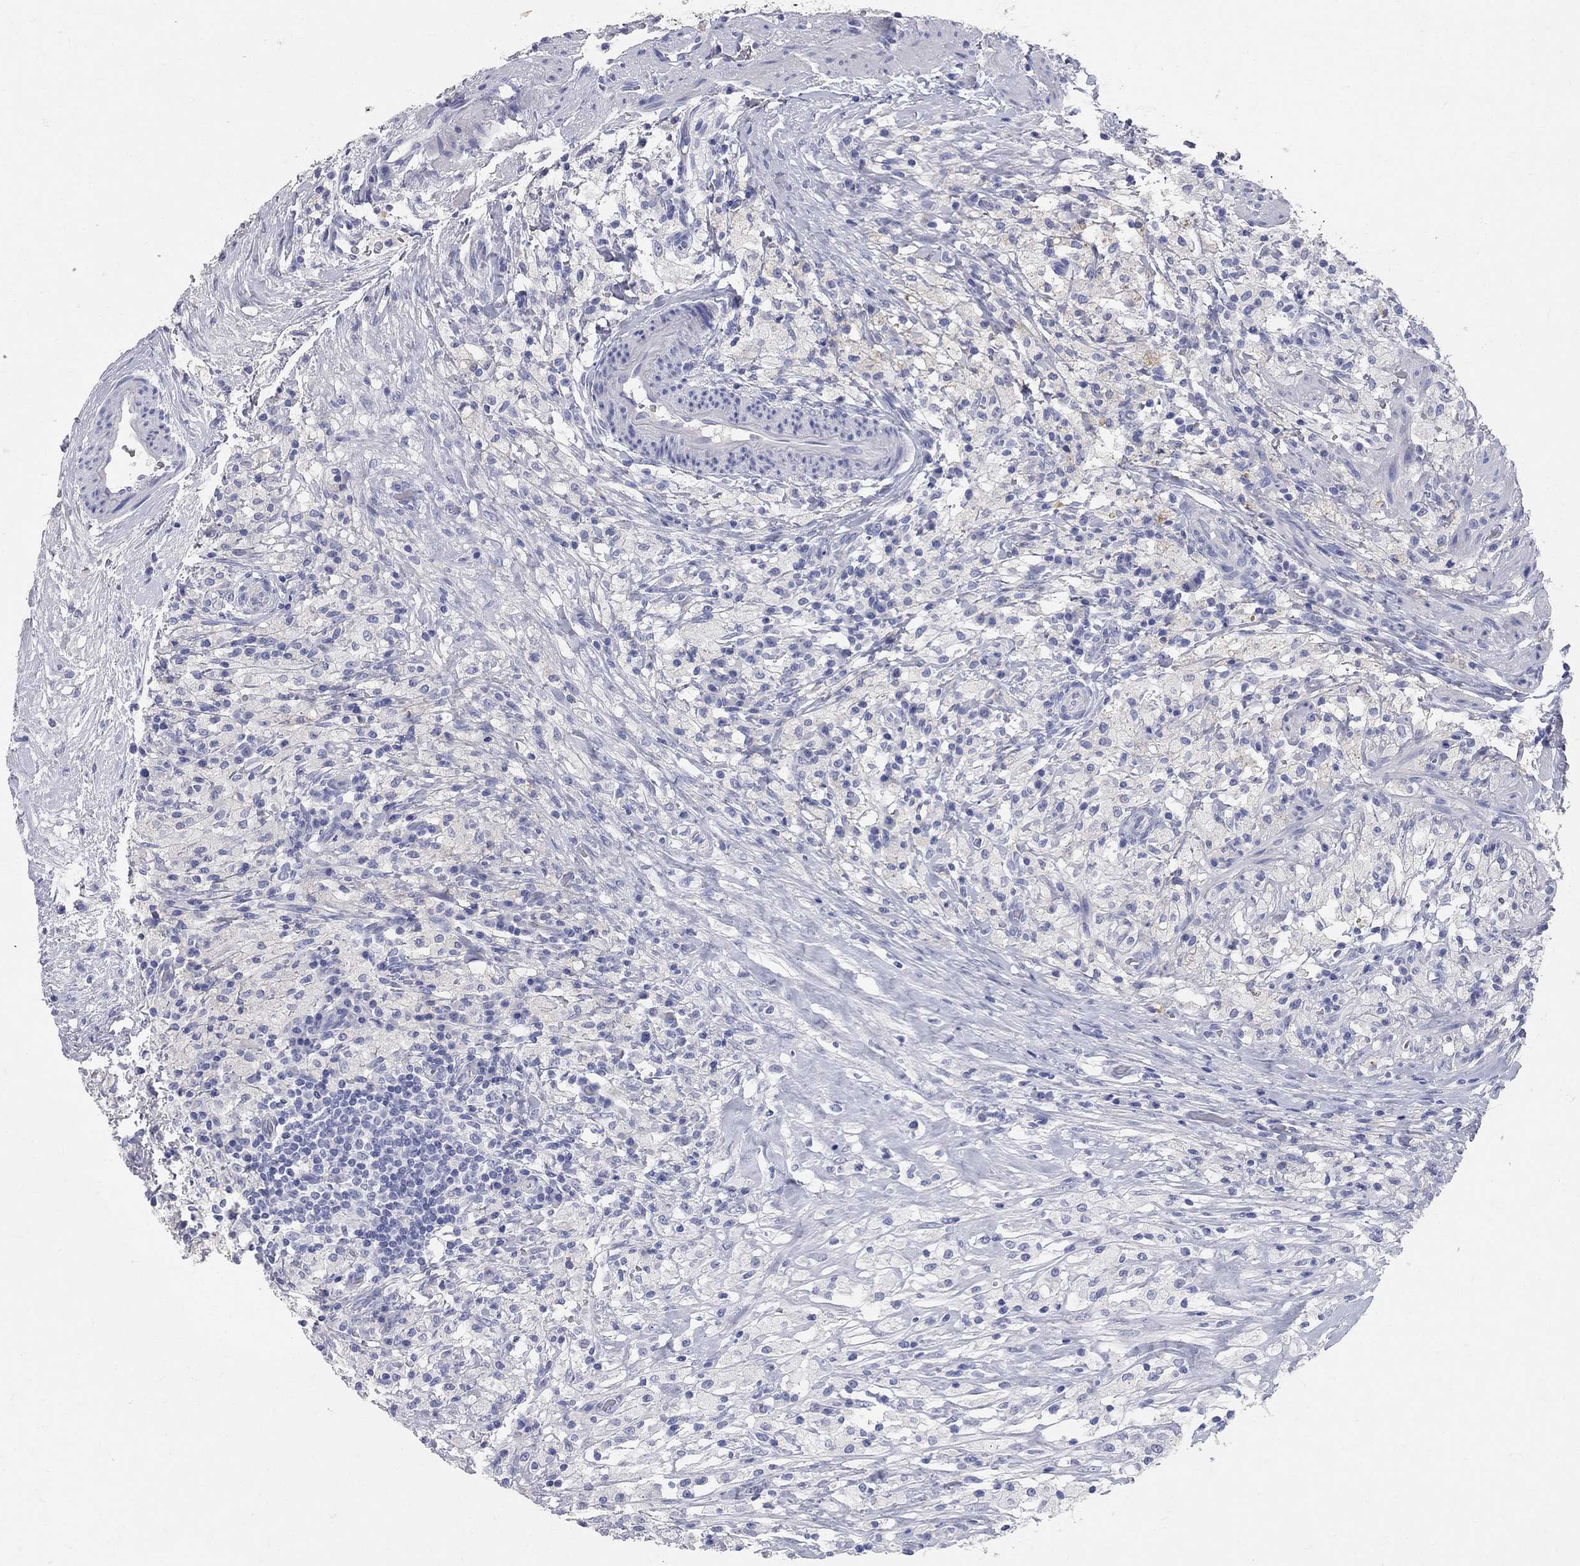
{"staining": {"intensity": "negative", "quantity": "none", "location": "none"}, "tissue": "testis cancer", "cell_type": "Tumor cells", "image_type": "cancer", "snomed": [{"axis": "morphology", "description": "Necrosis, NOS"}, {"axis": "morphology", "description": "Carcinoma, Embryonal, NOS"}, {"axis": "topography", "description": "Testis"}], "caption": "Immunohistochemical staining of human testis cancer displays no significant expression in tumor cells. Brightfield microscopy of immunohistochemistry (IHC) stained with DAB (brown) and hematoxylin (blue), captured at high magnification.", "gene": "AOX1", "patient": {"sex": "male", "age": 19}}